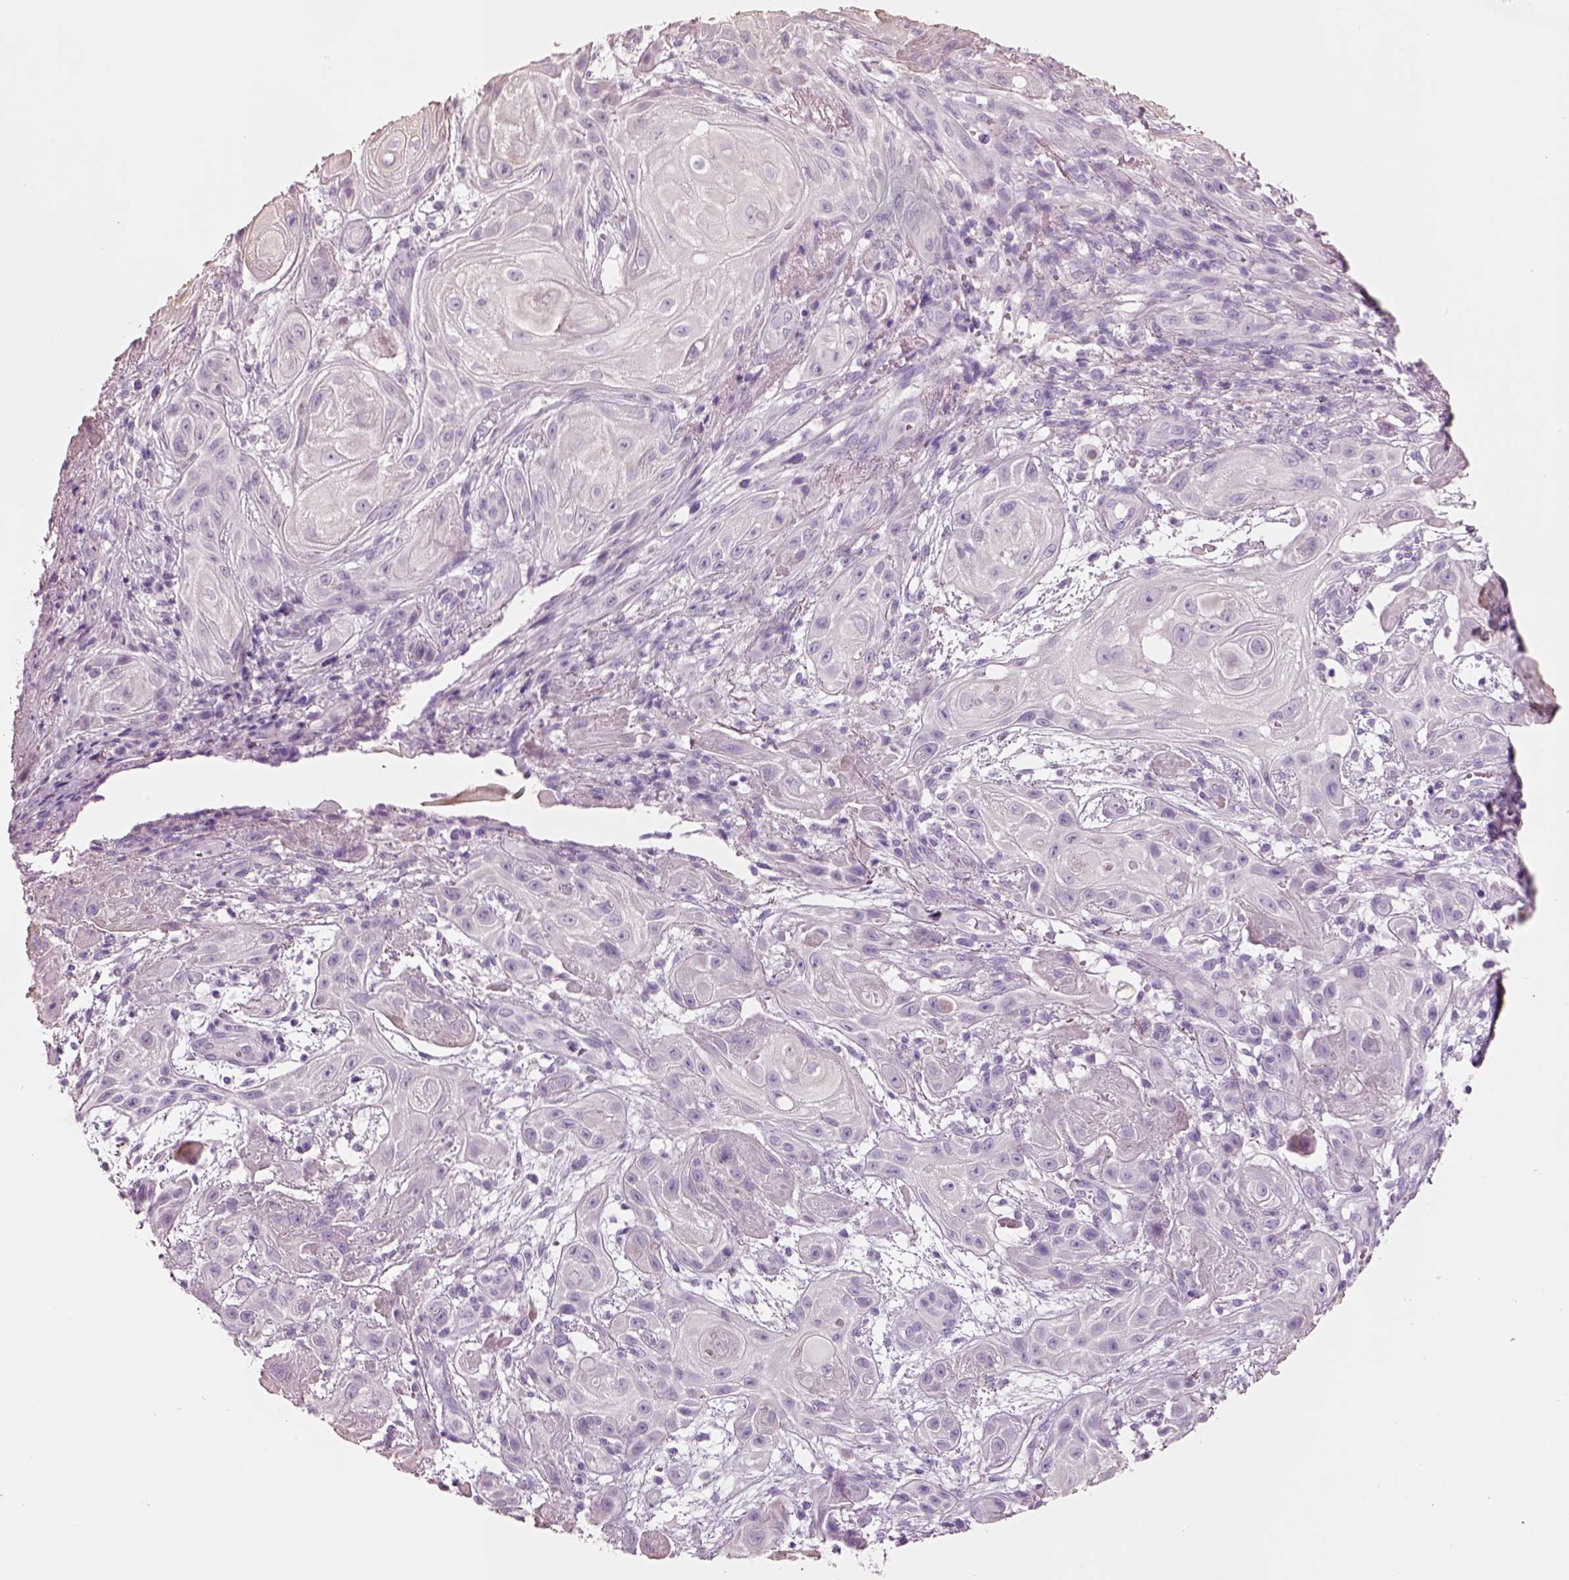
{"staining": {"intensity": "negative", "quantity": "none", "location": "none"}, "tissue": "skin cancer", "cell_type": "Tumor cells", "image_type": "cancer", "snomed": [{"axis": "morphology", "description": "Squamous cell carcinoma, NOS"}, {"axis": "topography", "description": "Skin"}], "caption": "This is an immunohistochemistry histopathology image of human skin cancer (squamous cell carcinoma). There is no positivity in tumor cells.", "gene": "PNOC", "patient": {"sex": "male", "age": 62}}